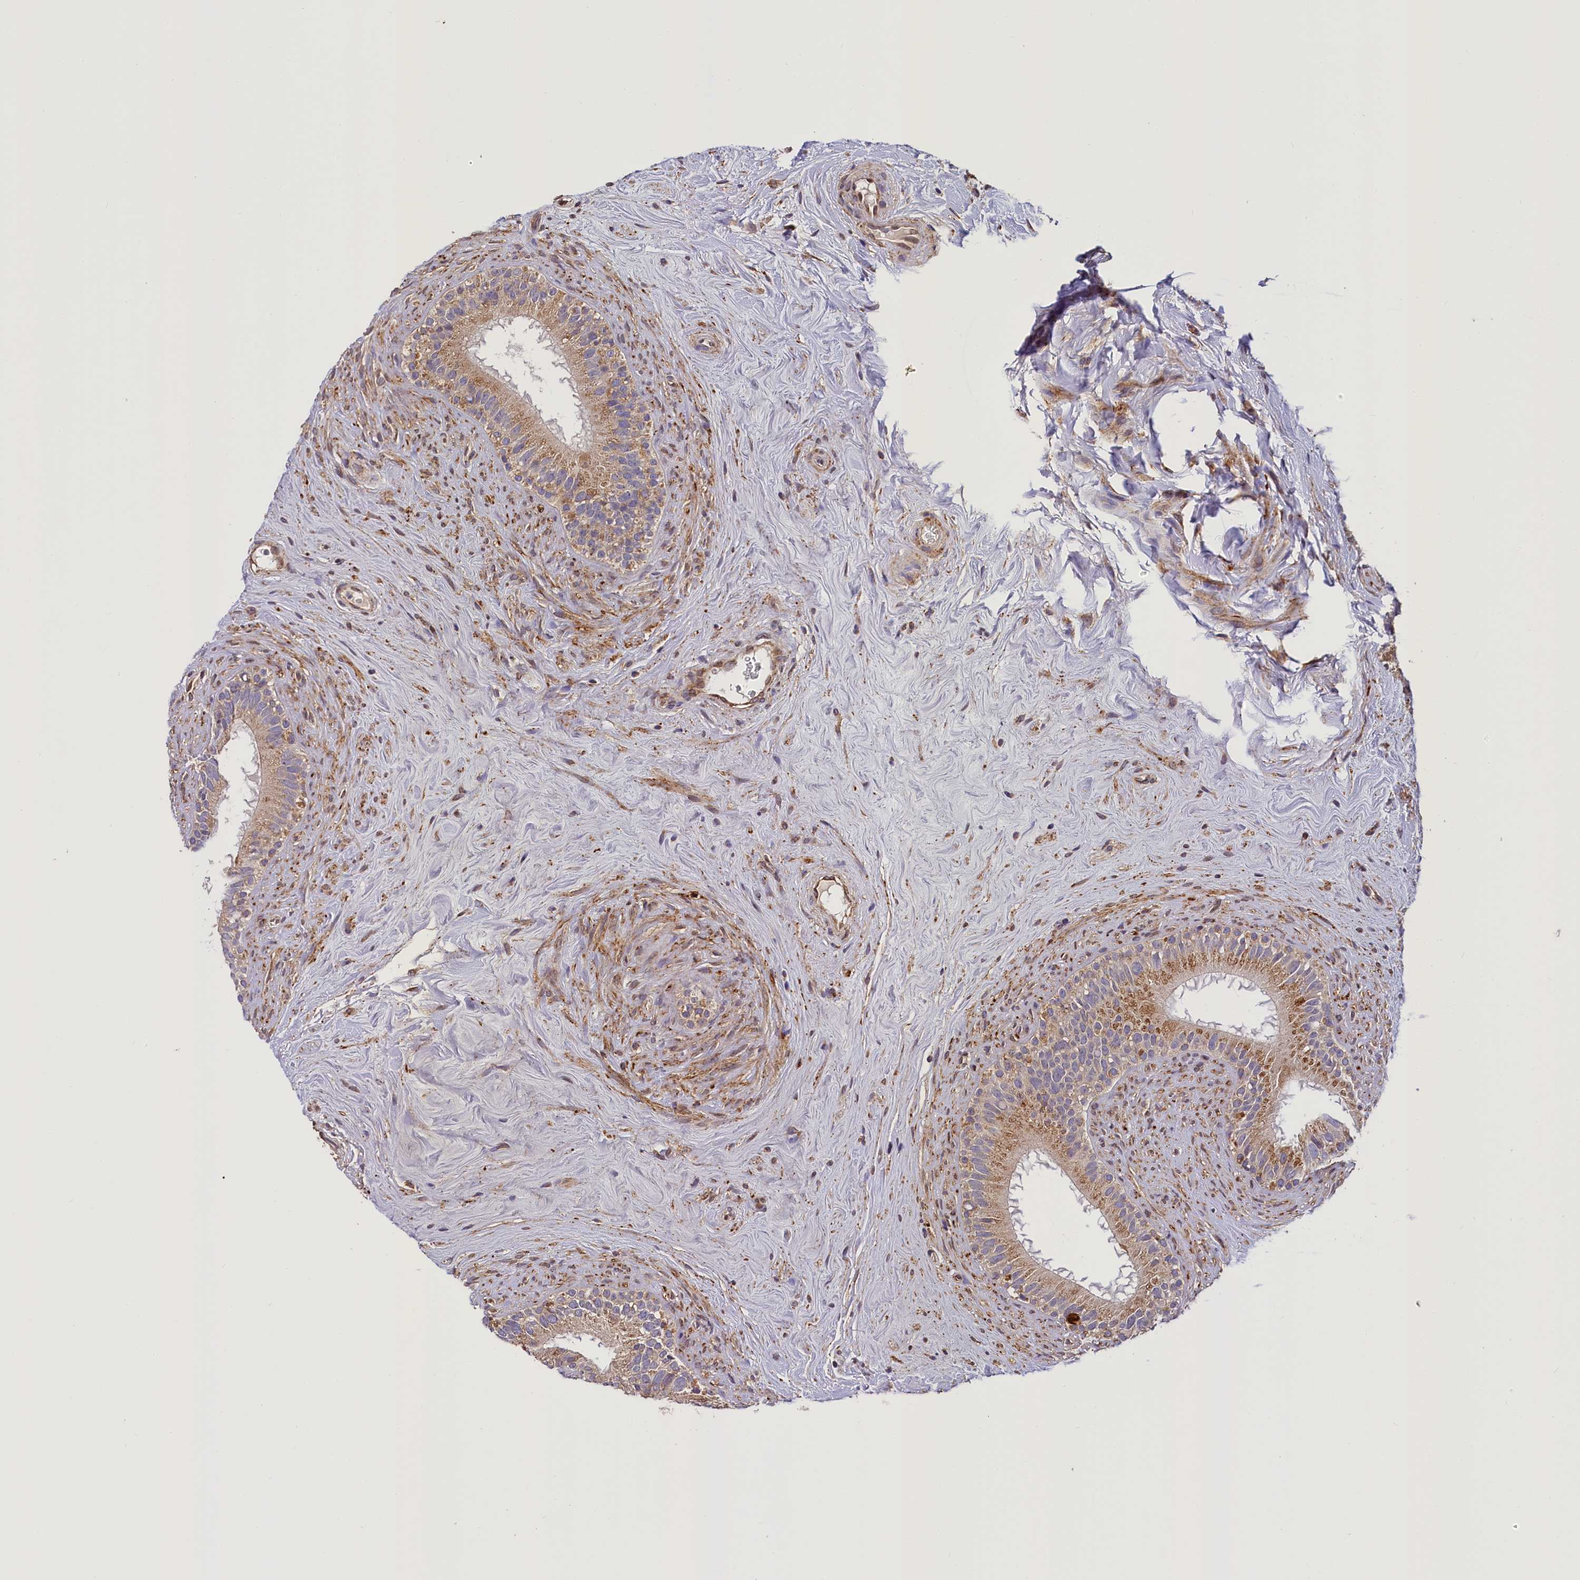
{"staining": {"intensity": "moderate", "quantity": "25%-75%", "location": "cytoplasmic/membranous"}, "tissue": "epididymis", "cell_type": "Glandular cells", "image_type": "normal", "snomed": [{"axis": "morphology", "description": "Normal tissue, NOS"}, {"axis": "topography", "description": "Epididymis"}], "caption": "Protein expression analysis of unremarkable epididymis shows moderate cytoplasmic/membranous staining in approximately 25%-75% of glandular cells. (brown staining indicates protein expression, while blue staining denotes nuclei).", "gene": "SUPV3L1", "patient": {"sex": "male", "age": 84}}